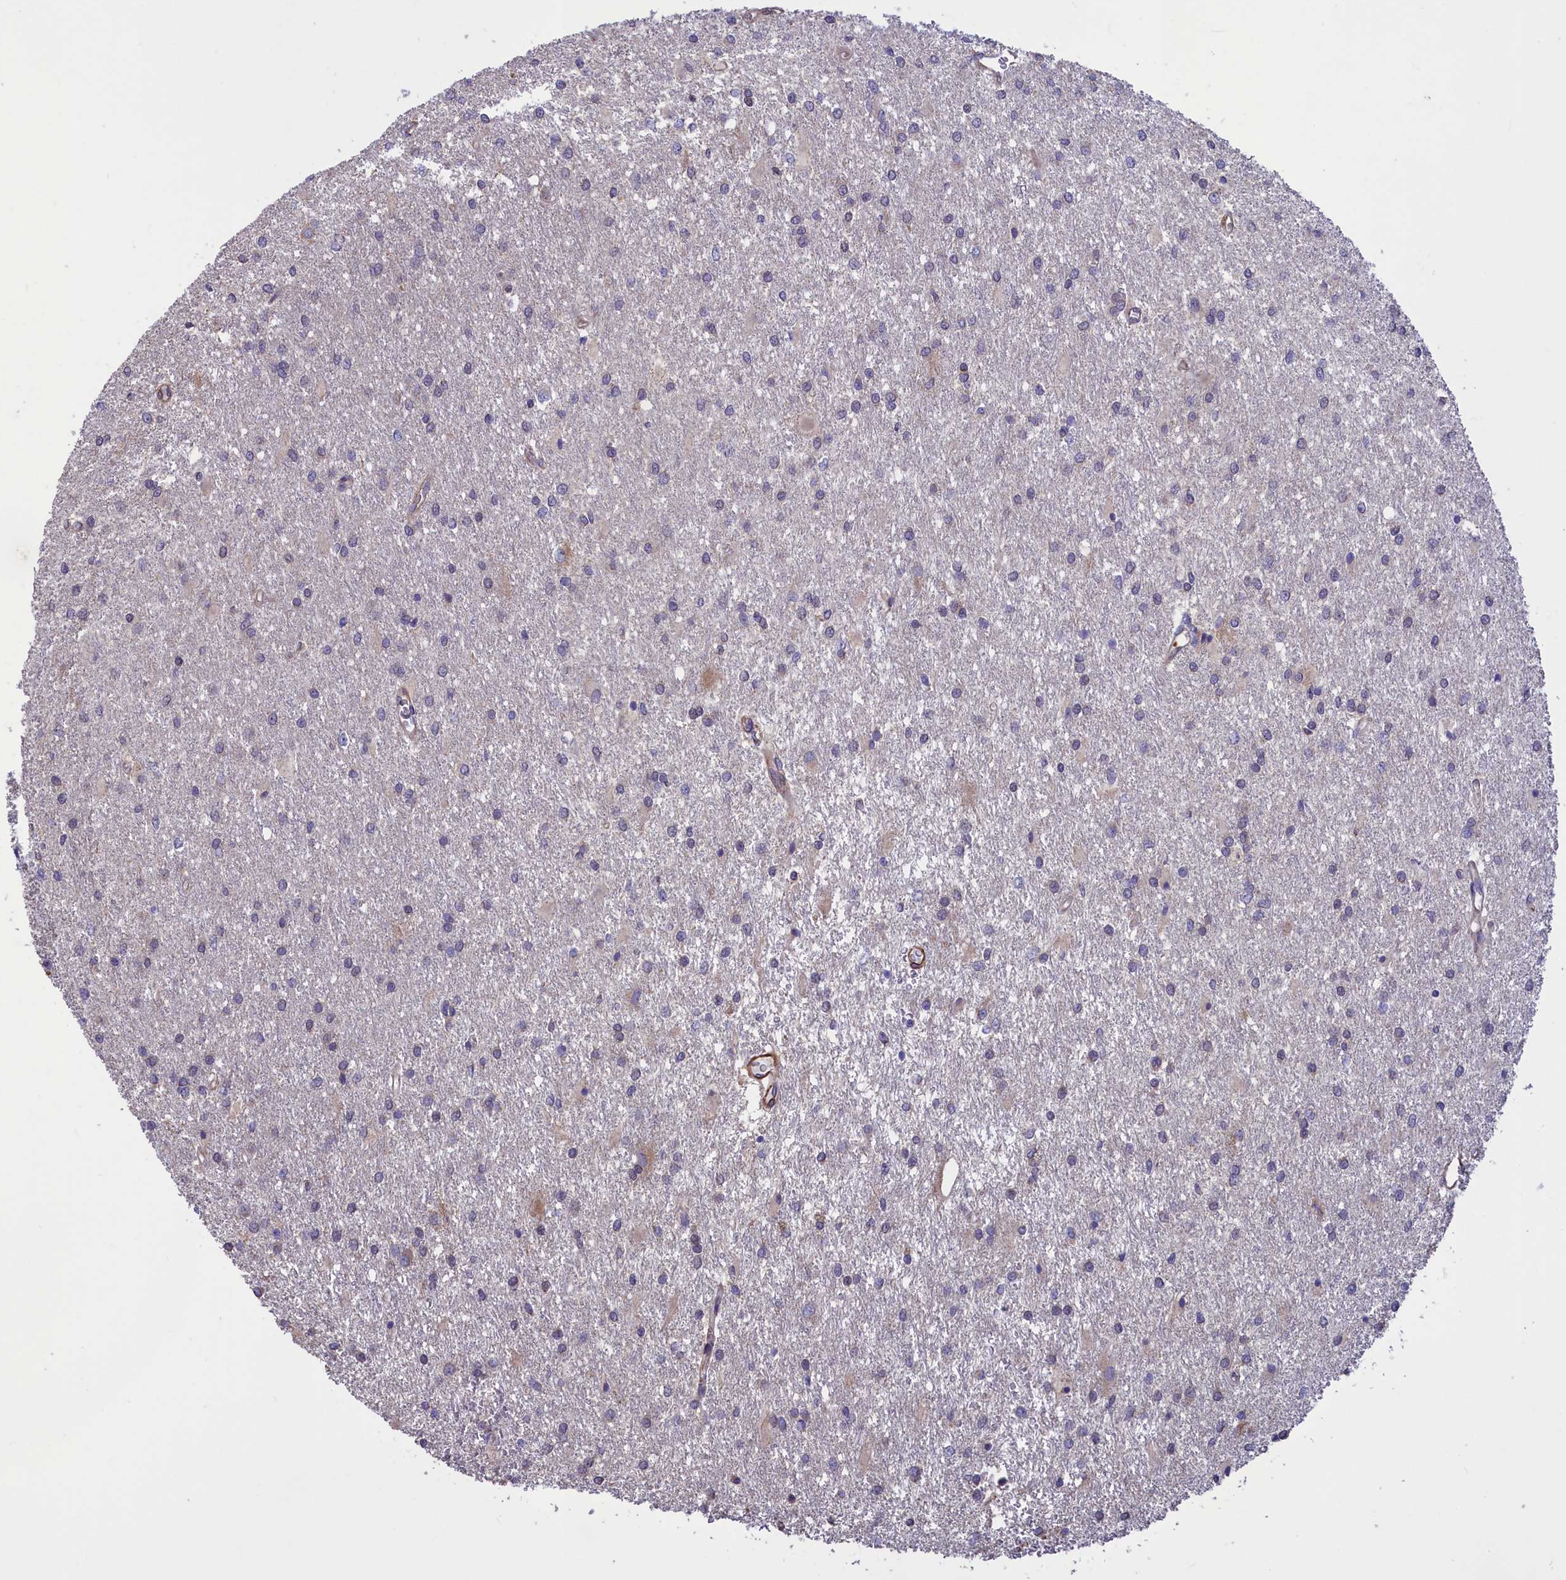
{"staining": {"intensity": "negative", "quantity": "none", "location": "none"}, "tissue": "glioma", "cell_type": "Tumor cells", "image_type": "cancer", "snomed": [{"axis": "morphology", "description": "Glioma, malignant, High grade"}, {"axis": "topography", "description": "Brain"}], "caption": "Immunohistochemistry (IHC) histopathology image of neoplastic tissue: human high-grade glioma (malignant) stained with DAB (3,3'-diaminobenzidine) exhibits no significant protein expression in tumor cells.", "gene": "AMDHD2", "patient": {"sex": "female", "age": 50}}